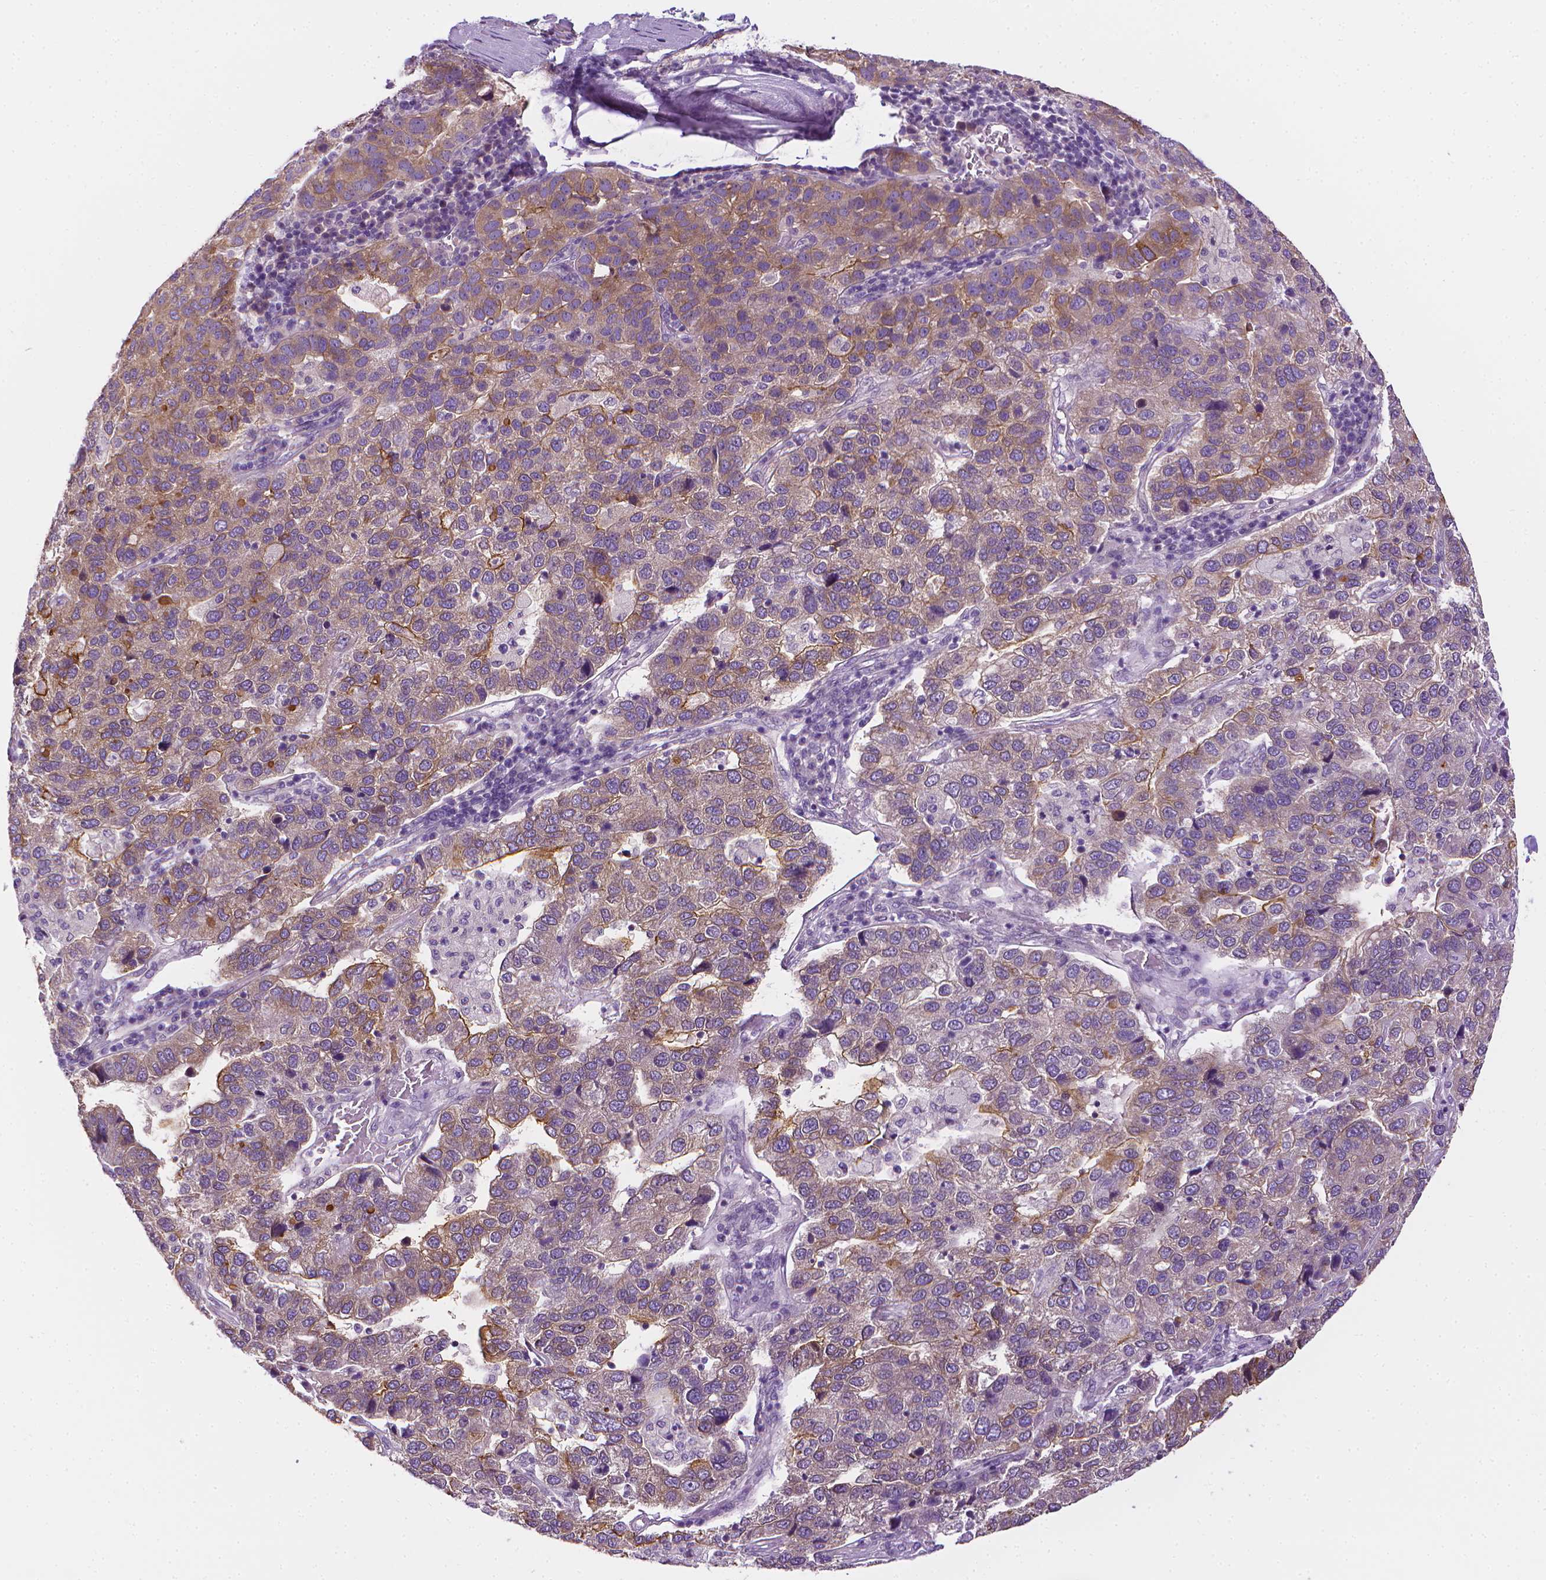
{"staining": {"intensity": "moderate", "quantity": "<25%", "location": "cytoplasmic/membranous"}, "tissue": "pancreatic cancer", "cell_type": "Tumor cells", "image_type": "cancer", "snomed": [{"axis": "morphology", "description": "Adenocarcinoma, NOS"}, {"axis": "topography", "description": "Pancreas"}], "caption": "Protein expression analysis of human adenocarcinoma (pancreatic) reveals moderate cytoplasmic/membranous positivity in approximately <25% of tumor cells.", "gene": "MCOLN3", "patient": {"sex": "female", "age": 61}}